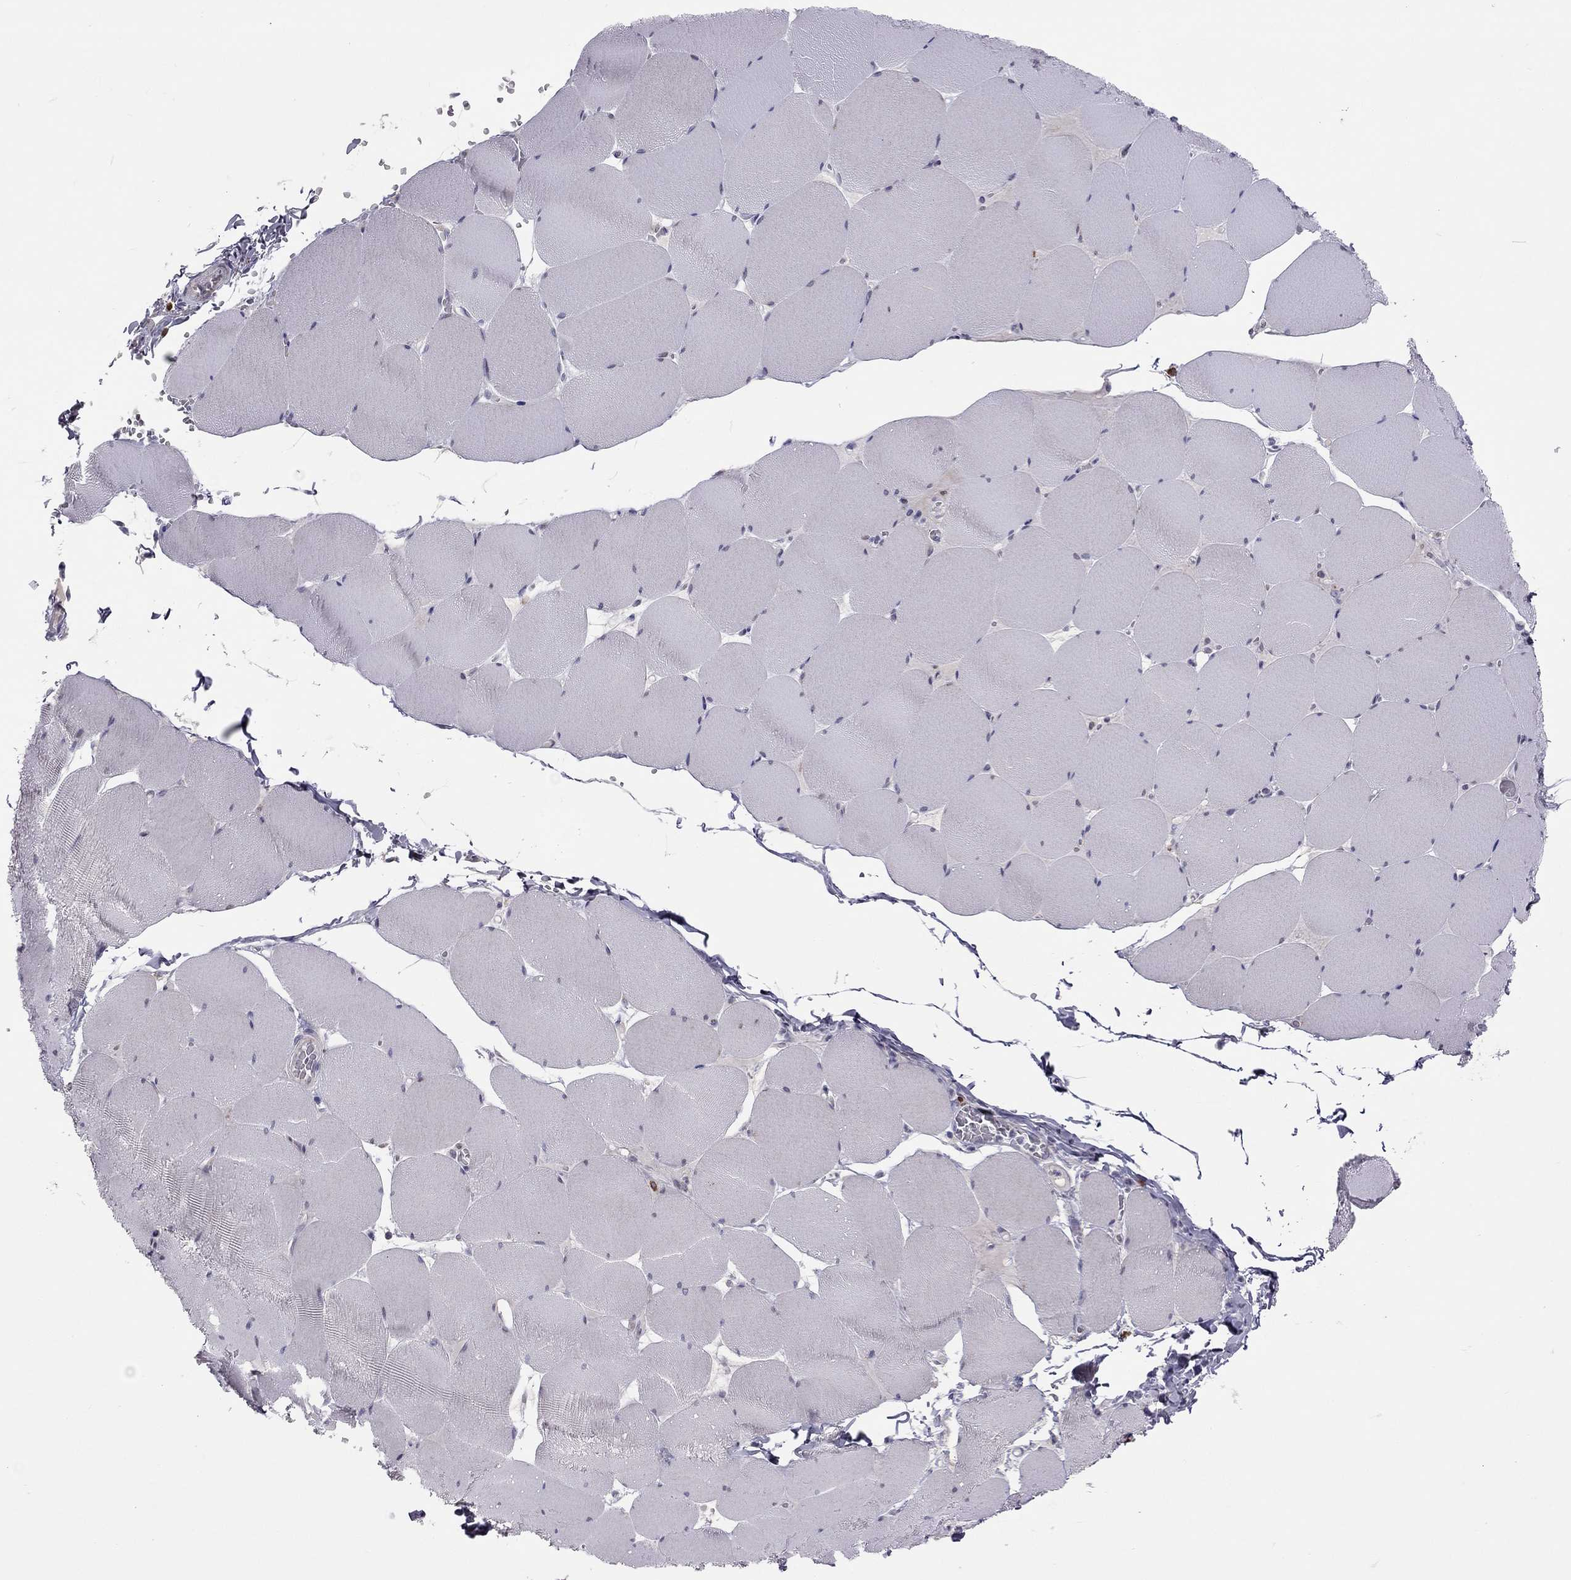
{"staining": {"intensity": "negative", "quantity": "none", "location": "none"}, "tissue": "skeletal muscle", "cell_type": "Myocytes", "image_type": "normal", "snomed": [{"axis": "morphology", "description": "Normal tissue, NOS"}, {"axis": "morphology", "description": "Malignant melanoma, Metastatic site"}, {"axis": "topography", "description": "Skeletal muscle"}], "caption": "An image of human skeletal muscle is negative for staining in myocytes. Brightfield microscopy of IHC stained with DAB (brown) and hematoxylin (blue), captured at high magnification.", "gene": "C8orf88", "patient": {"sex": "male", "age": 50}}